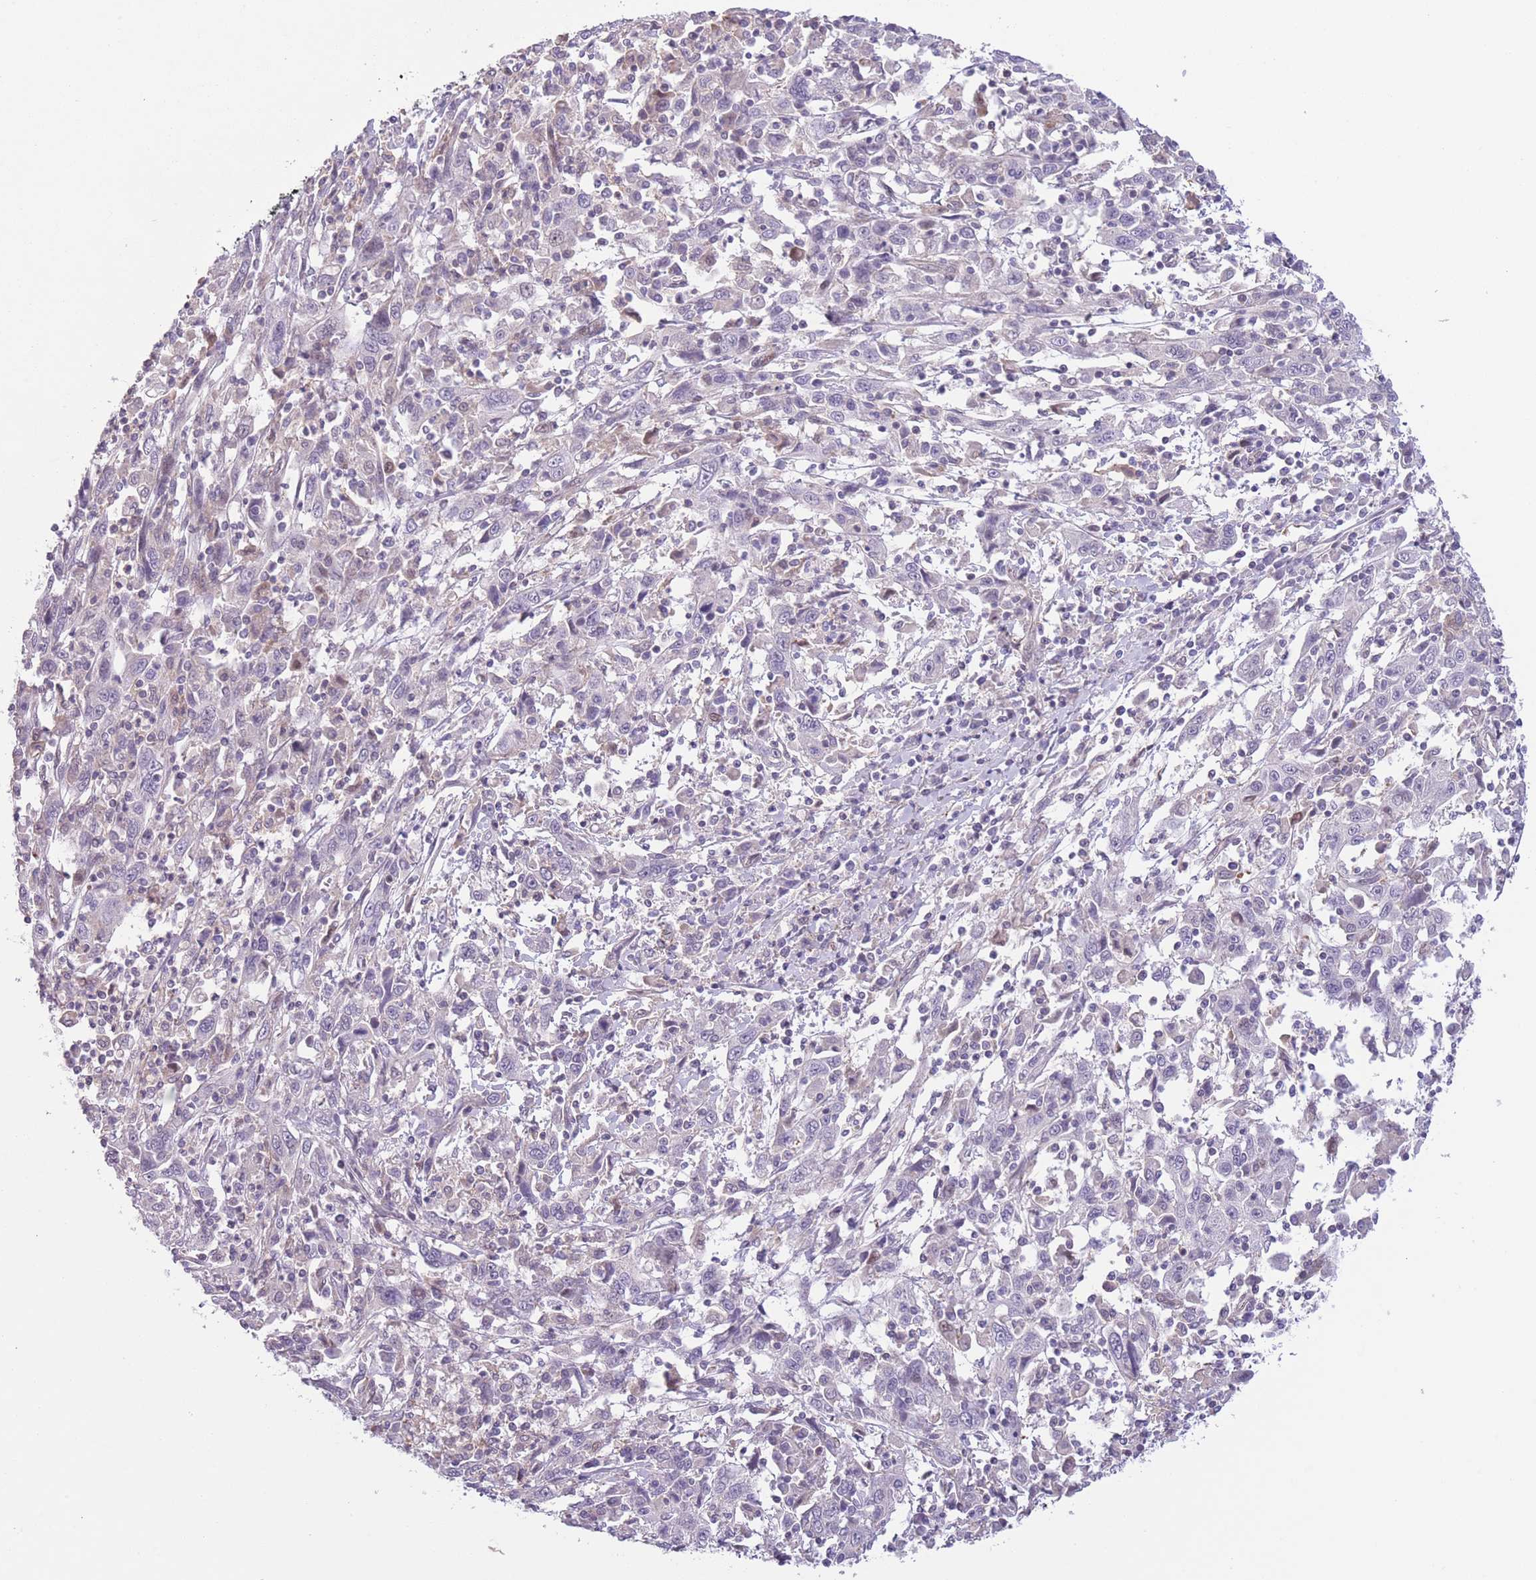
{"staining": {"intensity": "negative", "quantity": "none", "location": "none"}, "tissue": "cervical cancer", "cell_type": "Tumor cells", "image_type": "cancer", "snomed": [{"axis": "morphology", "description": "Squamous cell carcinoma, NOS"}, {"axis": "topography", "description": "Cervix"}], "caption": "Tumor cells are negative for protein expression in human cervical cancer.", "gene": "C9orf152", "patient": {"sex": "female", "age": 46}}